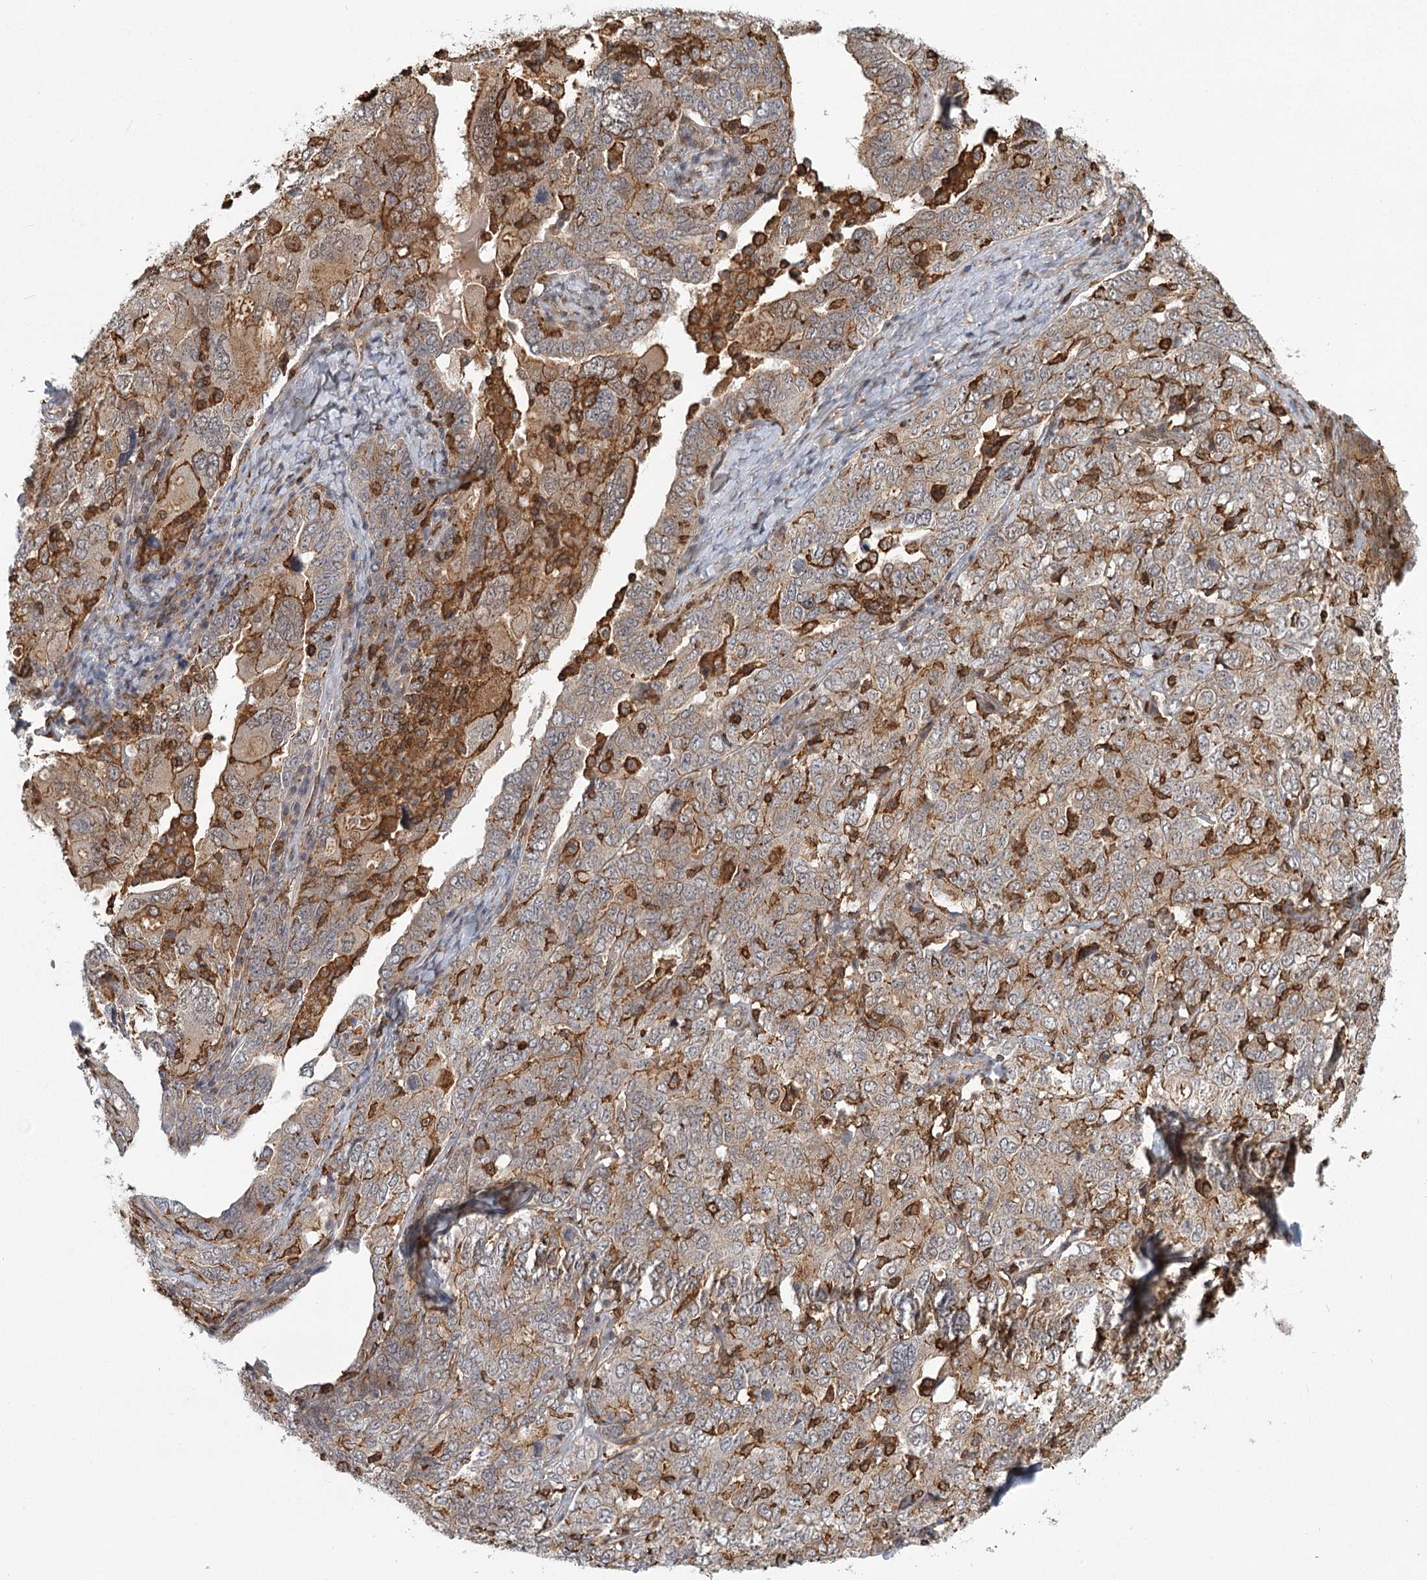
{"staining": {"intensity": "negative", "quantity": "none", "location": "none"}, "tissue": "ovarian cancer", "cell_type": "Tumor cells", "image_type": "cancer", "snomed": [{"axis": "morphology", "description": "Carcinoma, endometroid"}, {"axis": "topography", "description": "Ovary"}], "caption": "Ovarian cancer stained for a protein using immunohistochemistry exhibits no expression tumor cells.", "gene": "MEPE", "patient": {"sex": "female", "age": 62}}